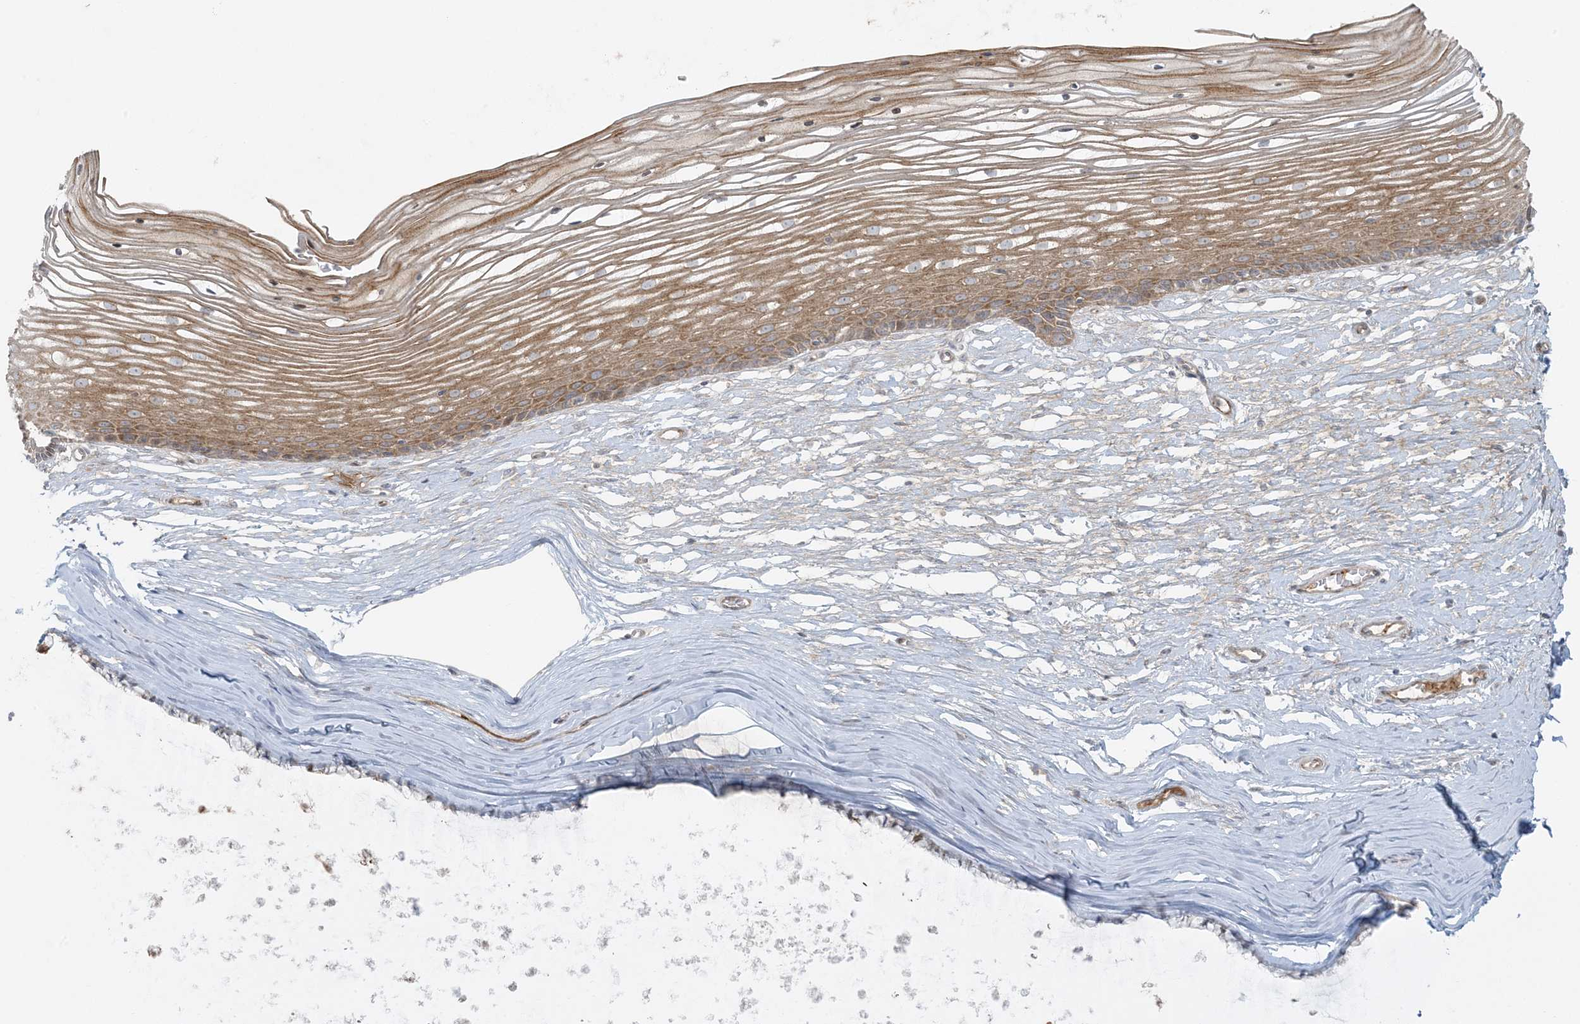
{"staining": {"intensity": "moderate", "quantity": ">75%", "location": "cytoplasmic/membranous"}, "tissue": "vagina", "cell_type": "Squamous epithelial cells", "image_type": "normal", "snomed": [{"axis": "morphology", "description": "Normal tissue, NOS"}, {"axis": "topography", "description": "Vagina"}, {"axis": "topography", "description": "Cervix"}], "caption": "Vagina stained for a protein (brown) shows moderate cytoplasmic/membranous positive positivity in approximately >75% of squamous epithelial cells.", "gene": "ZNF263", "patient": {"sex": "female", "age": 40}}